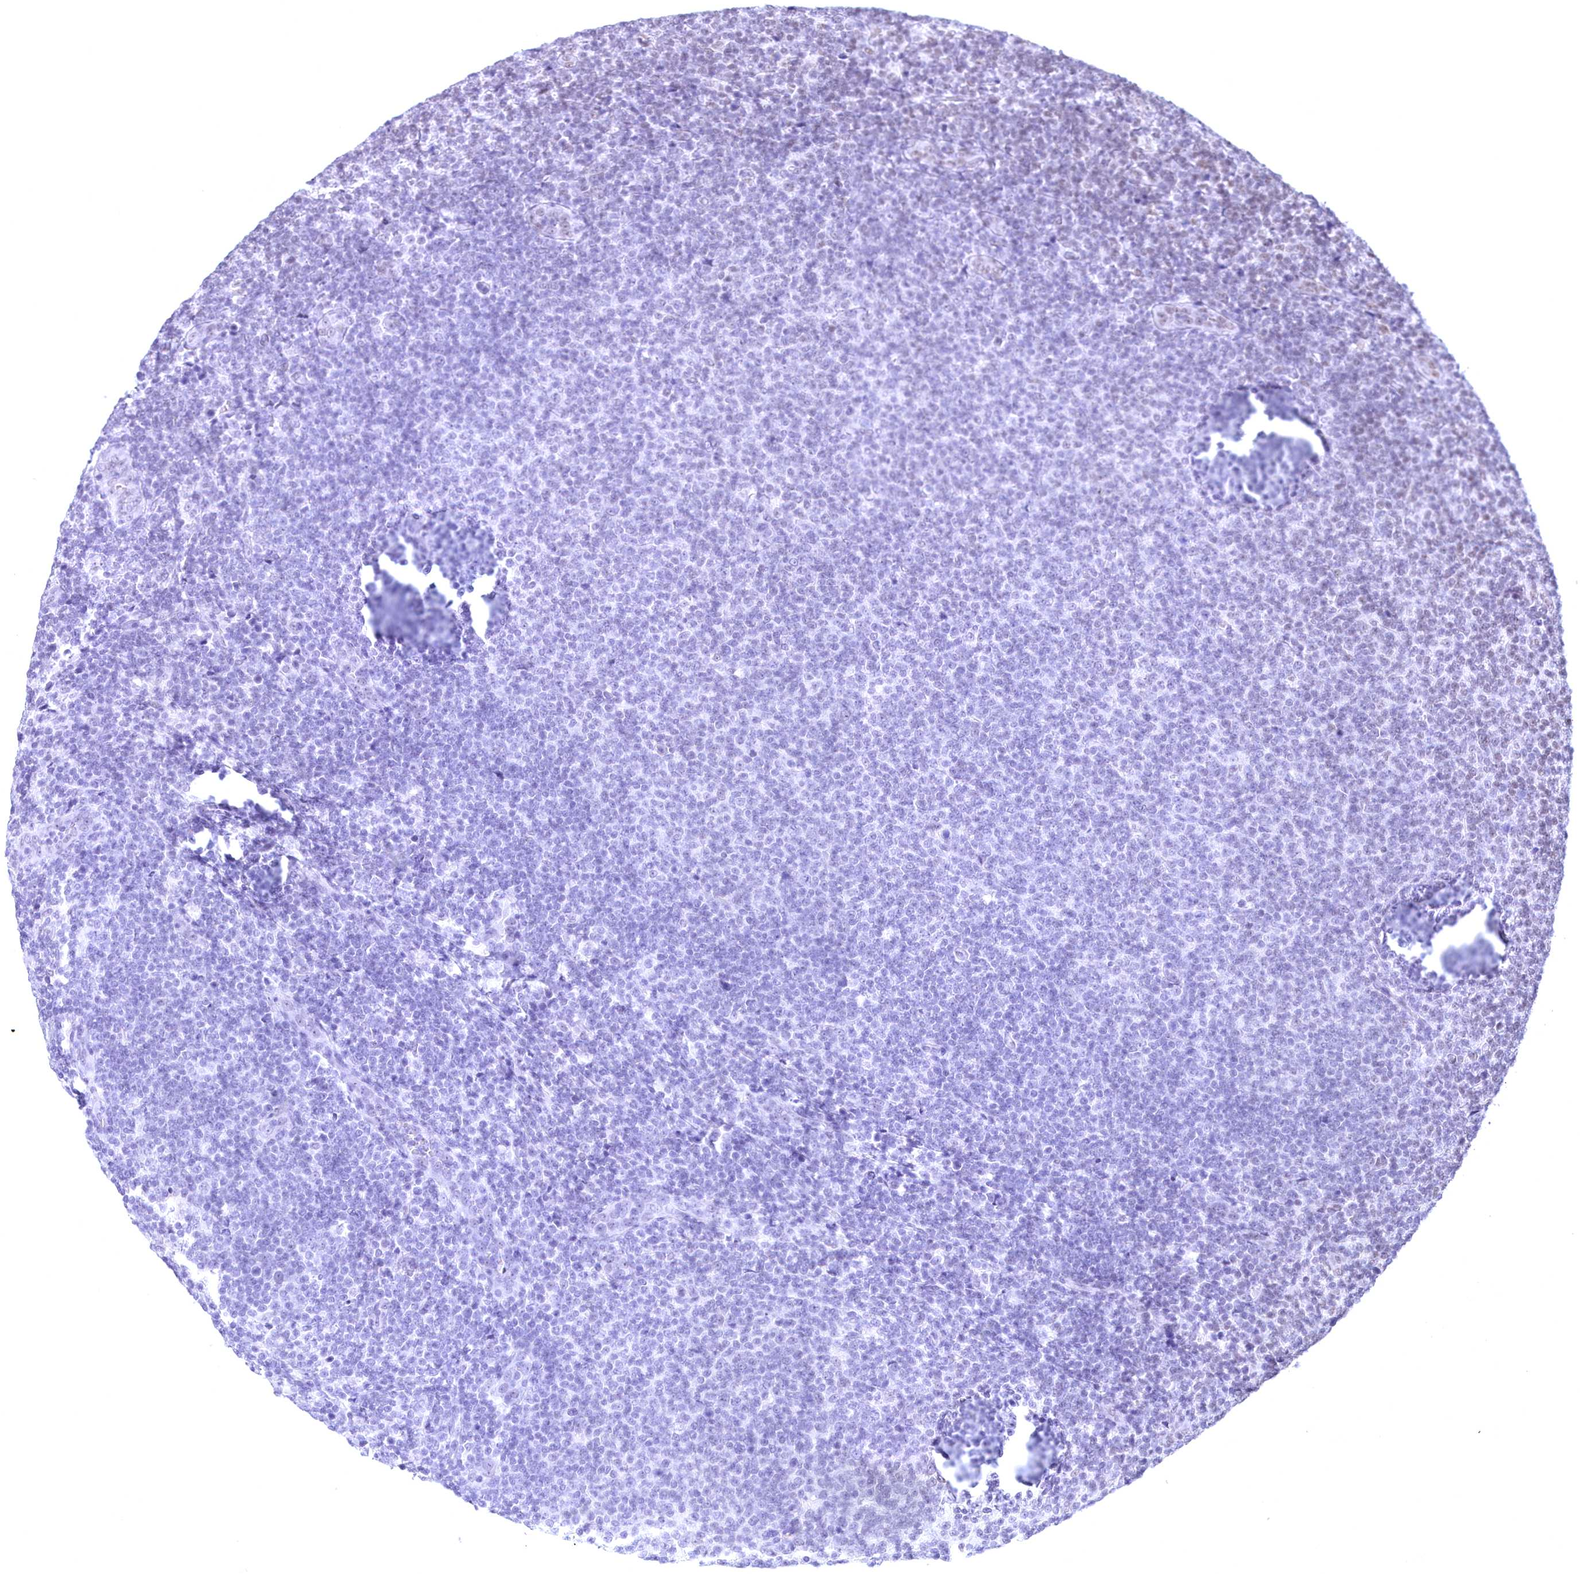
{"staining": {"intensity": "negative", "quantity": "none", "location": "none"}, "tissue": "lymphoma", "cell_type": "Tumor cells", "image_type": "cancer", "snomed": [{"axis": "morphology", "description": "Malignant lymphoma, non-Hodgkin's type, Low grade"}, {"axis": "topography", "description": "Lymph node"}], "caption": "A photomicrograph of lymphoma stained for a protein displays no brown staining in tumor cells.", "gene": "CDC26", "patient": {"sex": "male", "age": 66}}